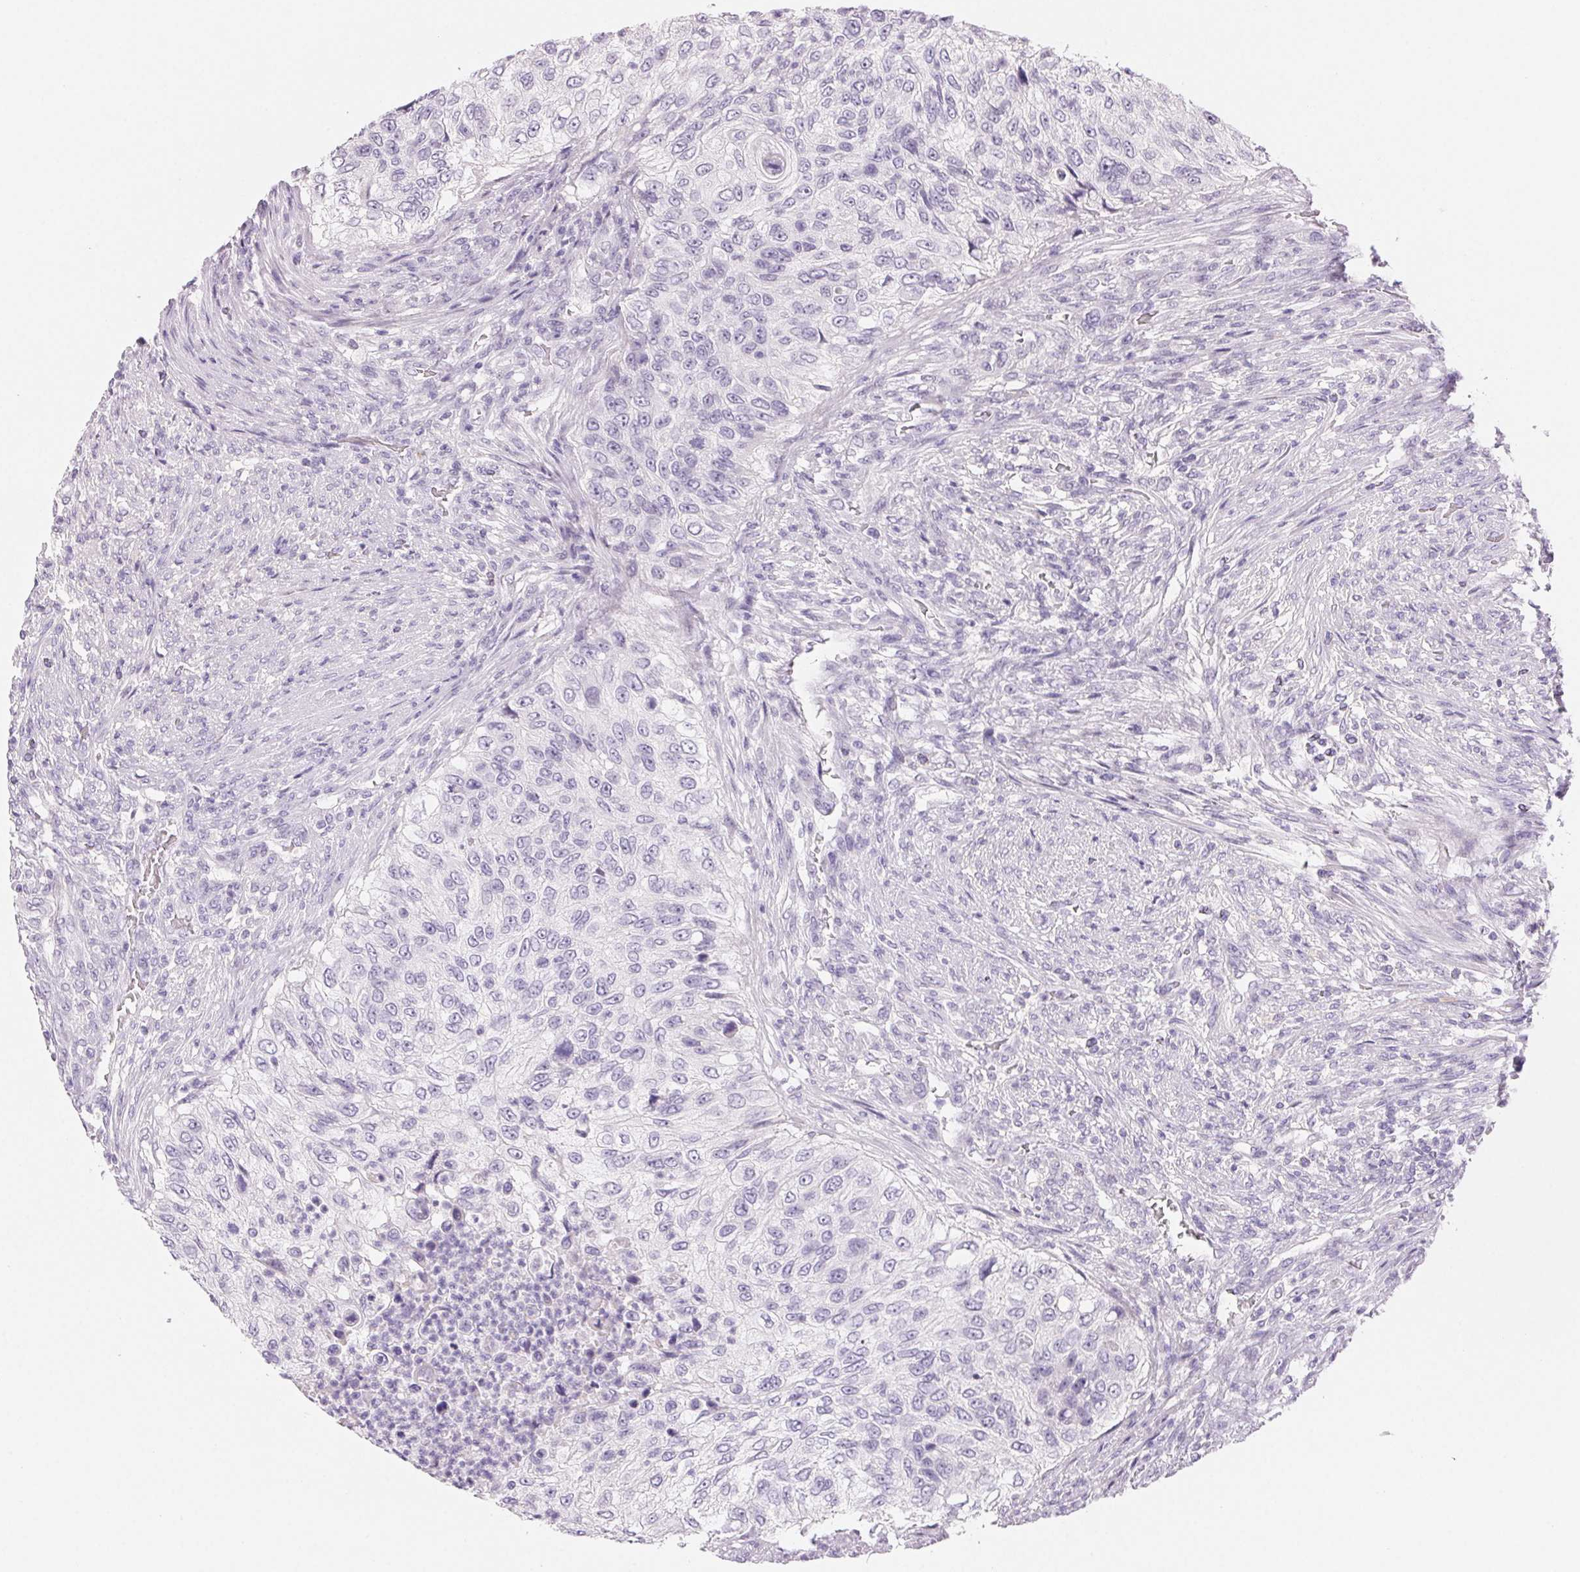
{"staining": {"intensity": "negative", "quantity": "none", "location": "none"}, "tissue": "urothelial cancer", "cell_type": "Tumor cells", "image_type": "cancer", "snomed": [{"axis": "morphology", "description": "Urothelial carcinoma, High grade"}, {"axis": "topography", "description": "Urinary bladder"}], "caption": "The histopathology image displays no staining of tumor cells in urothelial cancer. The staining is performed using DAB brown chromogen with nuclei counter-stained in using hematoxylin.", "gene": "BPIFB2", "patient": {"sex": "female", "age": 60}}